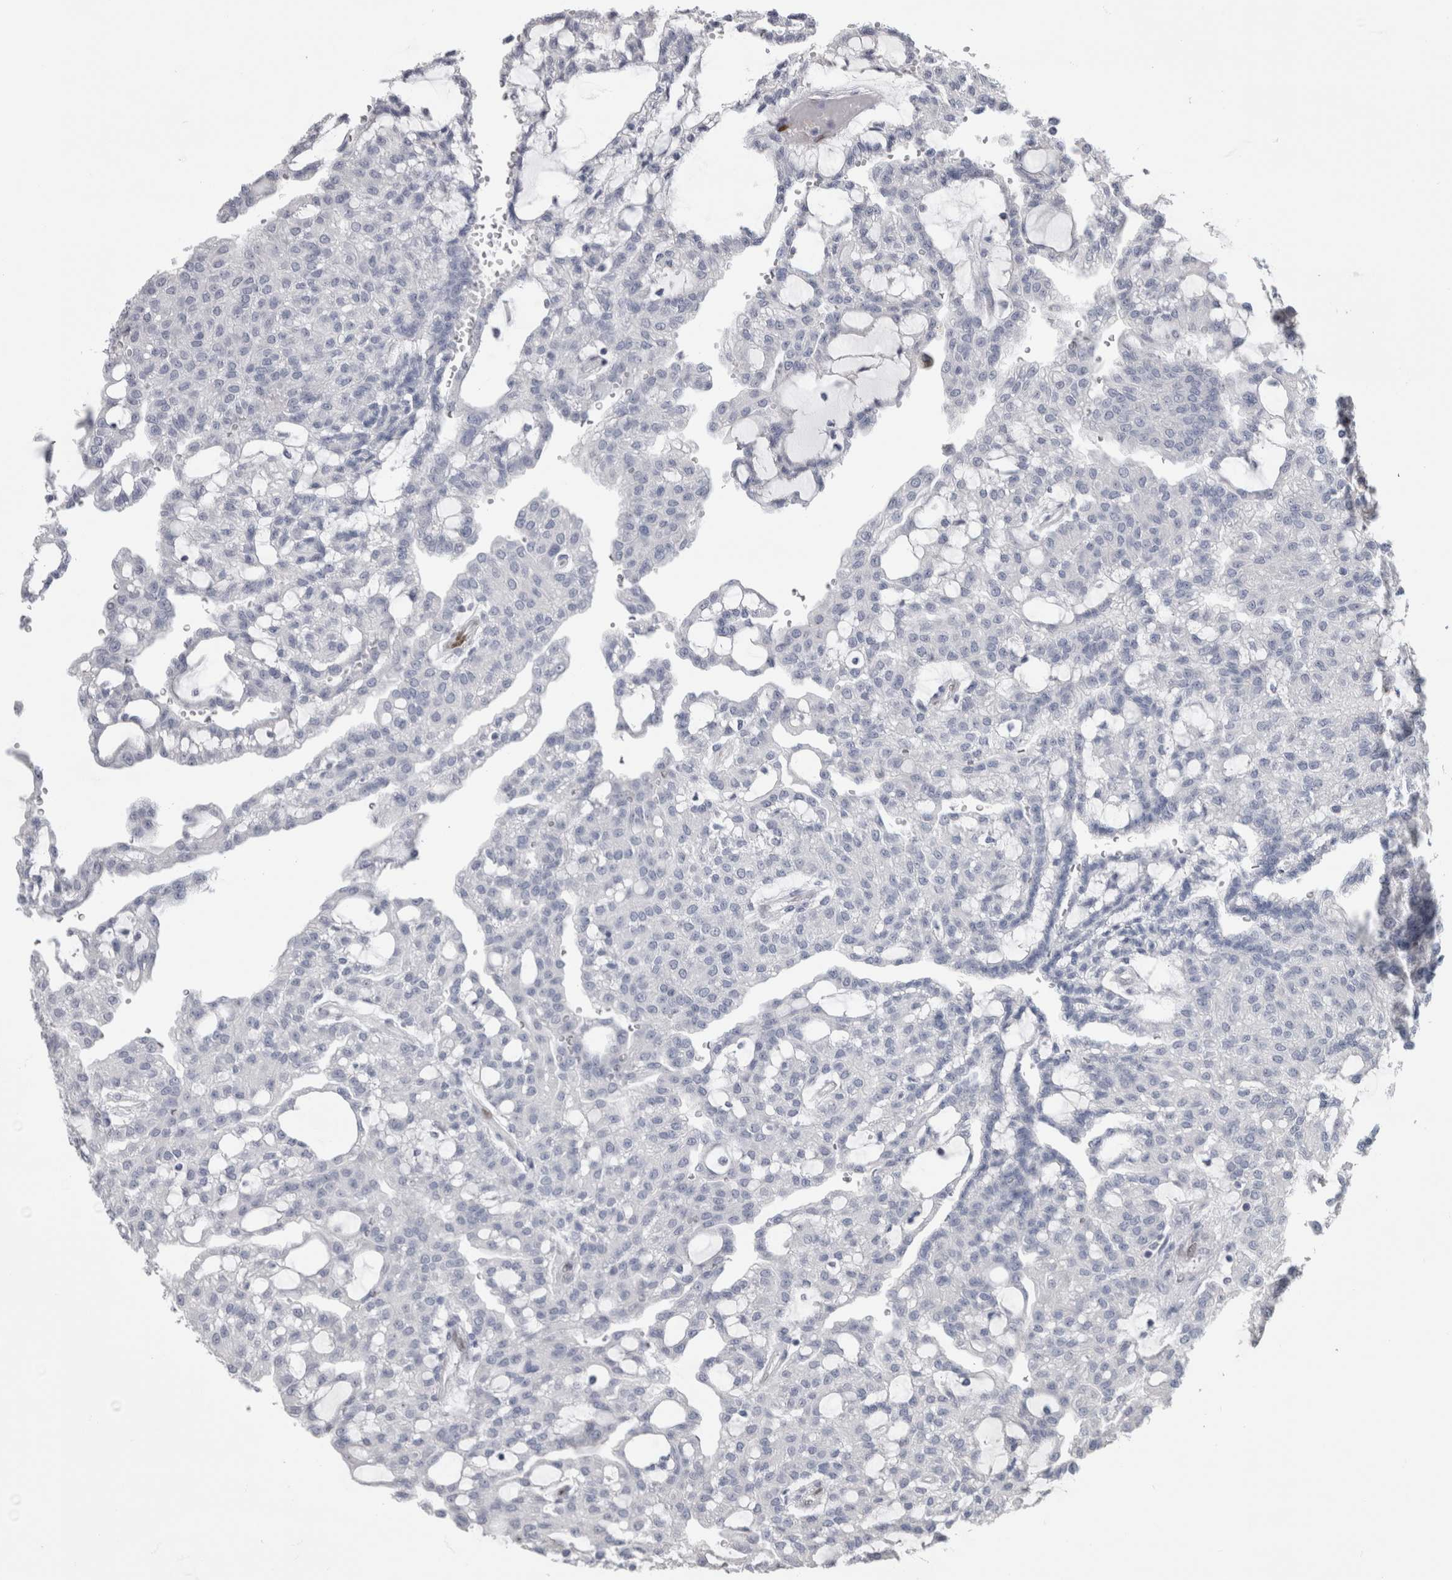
{"staining": {"intensity": "negative", "quantity": "none", "location": "none"}, "tissue": "renal cancer", "cell_type": "Tumor cells", "image_type": "cancer", "snomed": [{"axis": "morphology", "description": "Adenocarcinoma, NOS"}, {"axis": "topography", "description": "Kidney"}], "caption": "This is an immunohistochemistry image of renal cancer (adenocarcinoma). There is no positivity in tumor cells.", "gene": "IL33", "patient": {"sex": "male", "age": 63}}